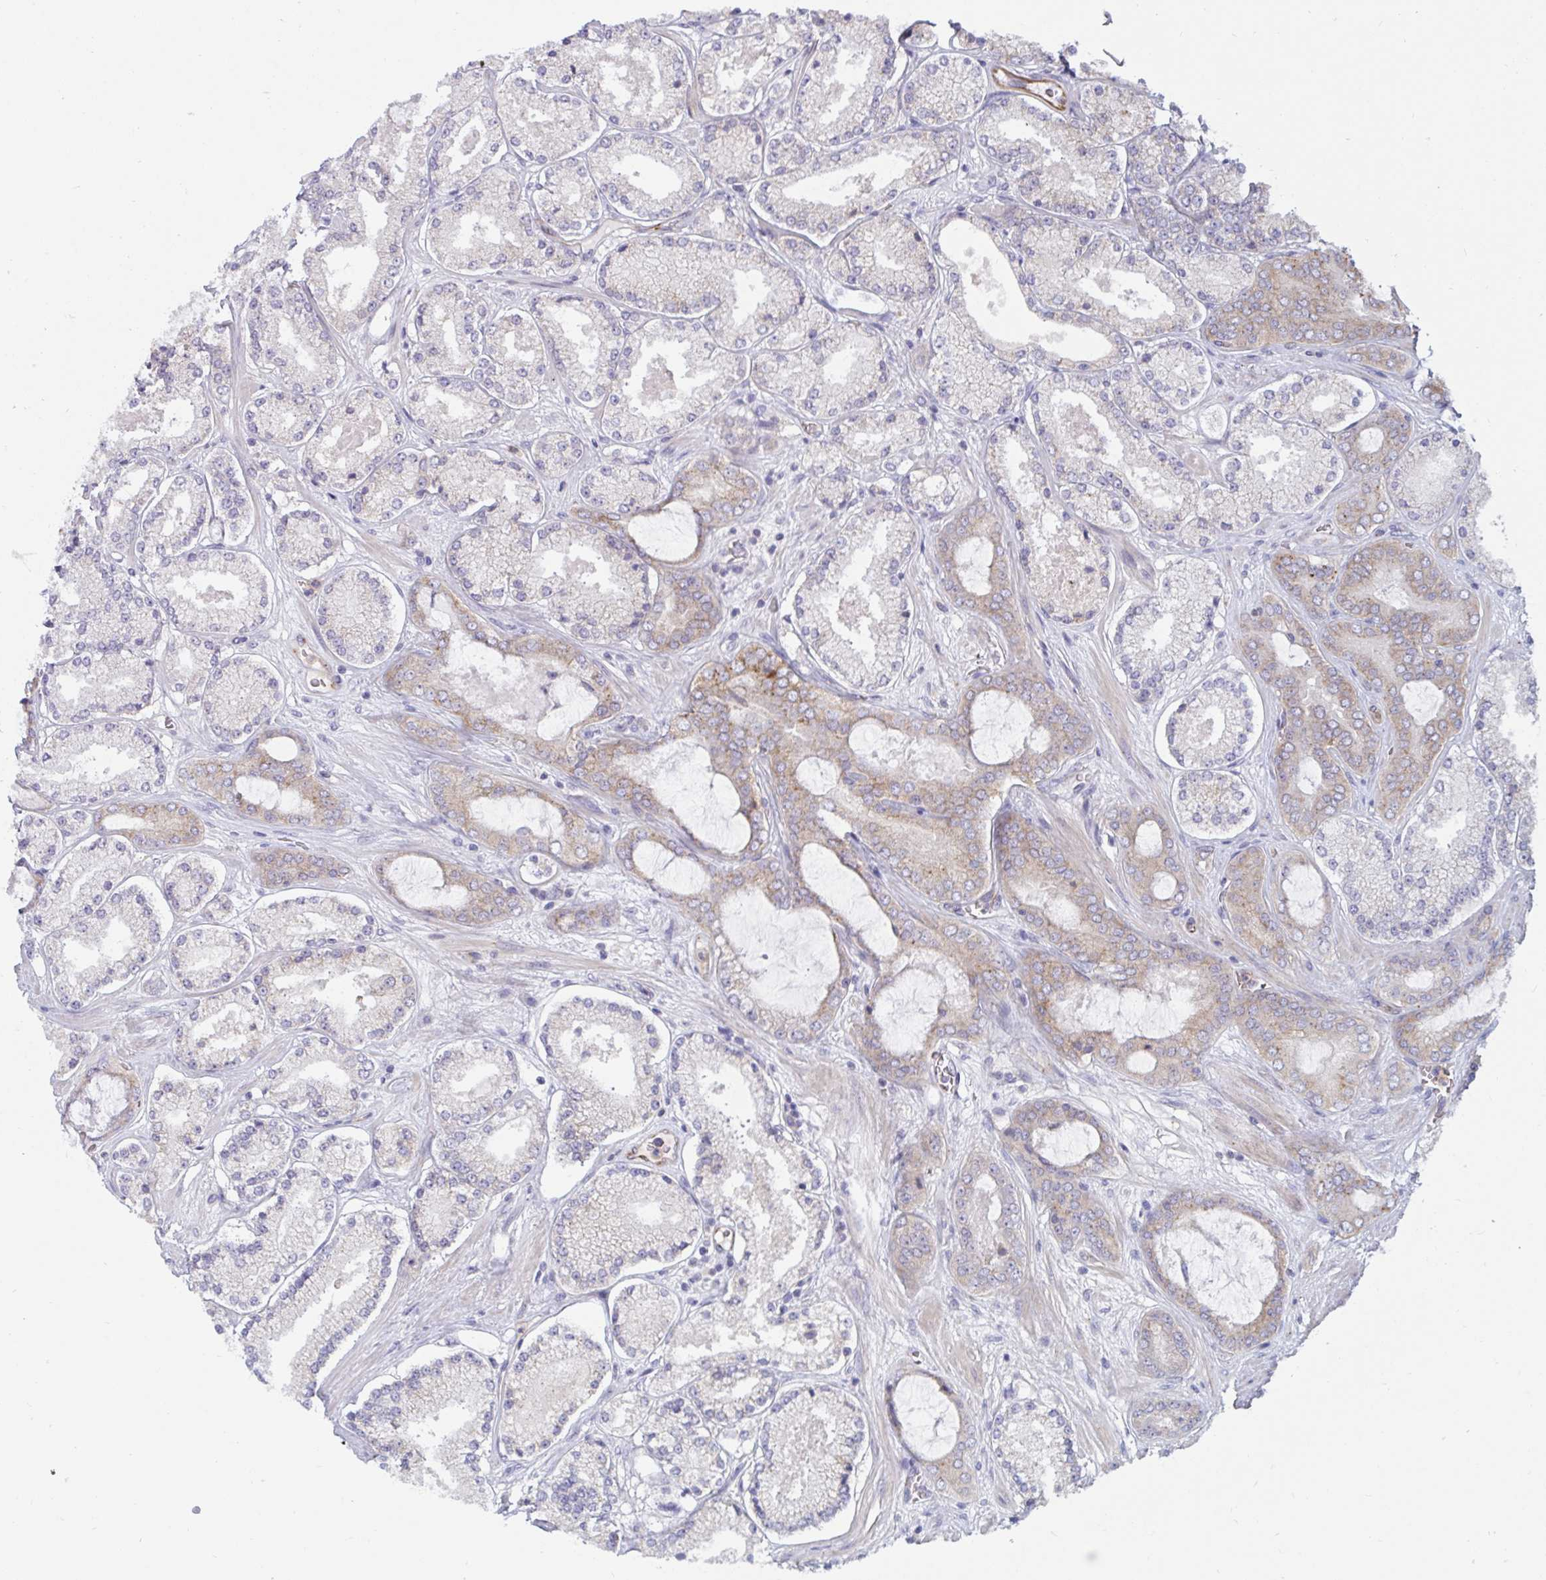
{"staining": {"intensity": "weak", "quantity": "<25%", "location": "cytoplasmic/membranous"}, "tissue": "prostate cancer", "cell_type": "Tumor cells", "image_type": "cancer", "snomed": [{"axis": "morphology", "description": "Adenocarcinoma, High grade"}, {"axis": "topography", "description": "Prostate"}], "caption": "An IHC micrograph of prostate cancer is shown. There is no staining in tumor cells of prostate cancer.", "gene": "SLC9A6", "patient": {"sex": "male", "age": 63}}